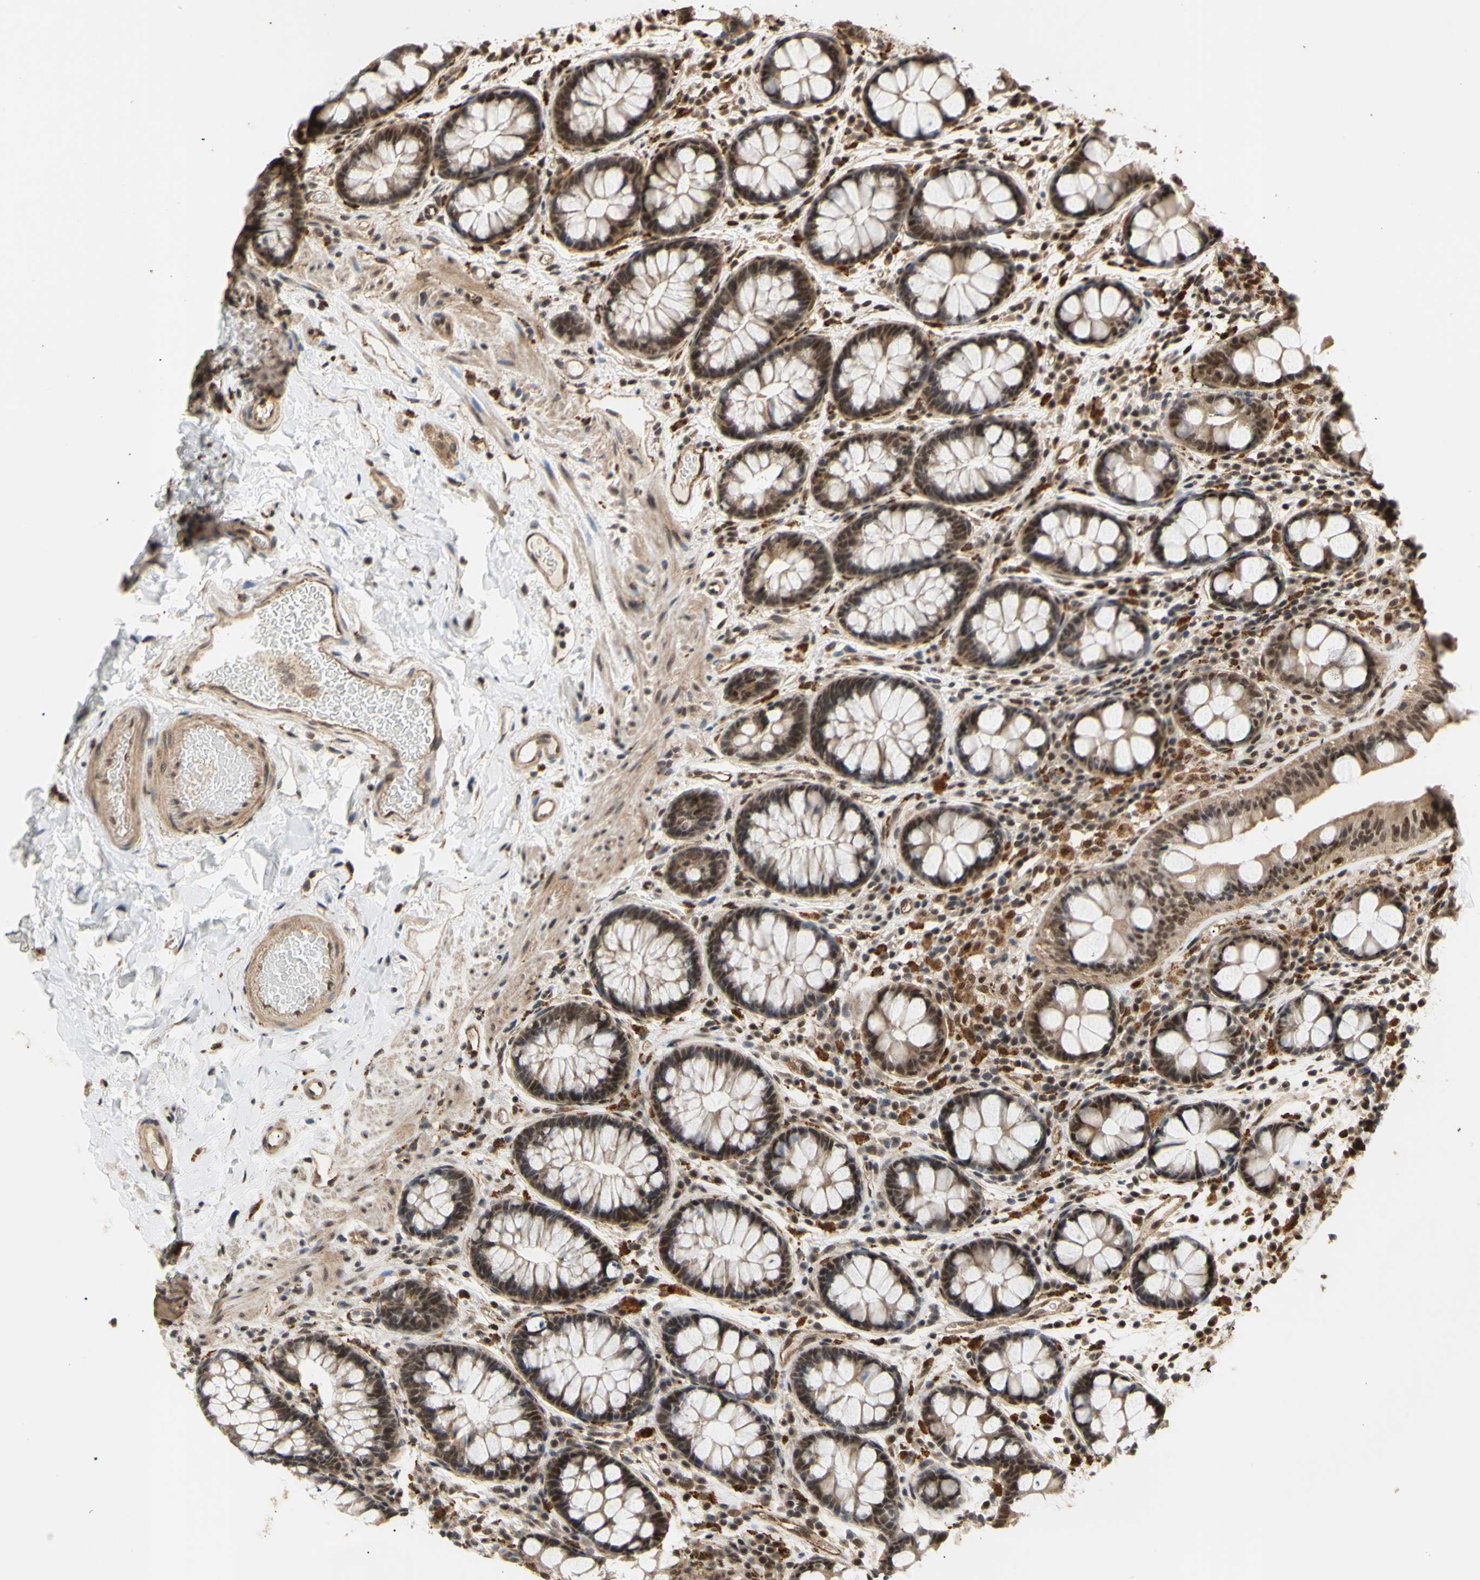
{"staining": {"intensity": "moderate", "quantity": ">75%", "location": "cytoplasmic/membranous"}, "tissue": "colon", "cell_type": "Endothelial cells", "image_type": "normal", "snomed": [{"axis": "morphology", "description": "Normal tissue, NOS"}, {"axis": "topography", "description": "Colon"}], "caption": "An immunohistochemistry micrograph of benign tissue is shown. Protein staining in brown labels moderate cytoplasmic/membranous positivity in colon within endothelial cells.", "gene": "GTF2E2", "patient": {"sex": "female", "age": 80}}